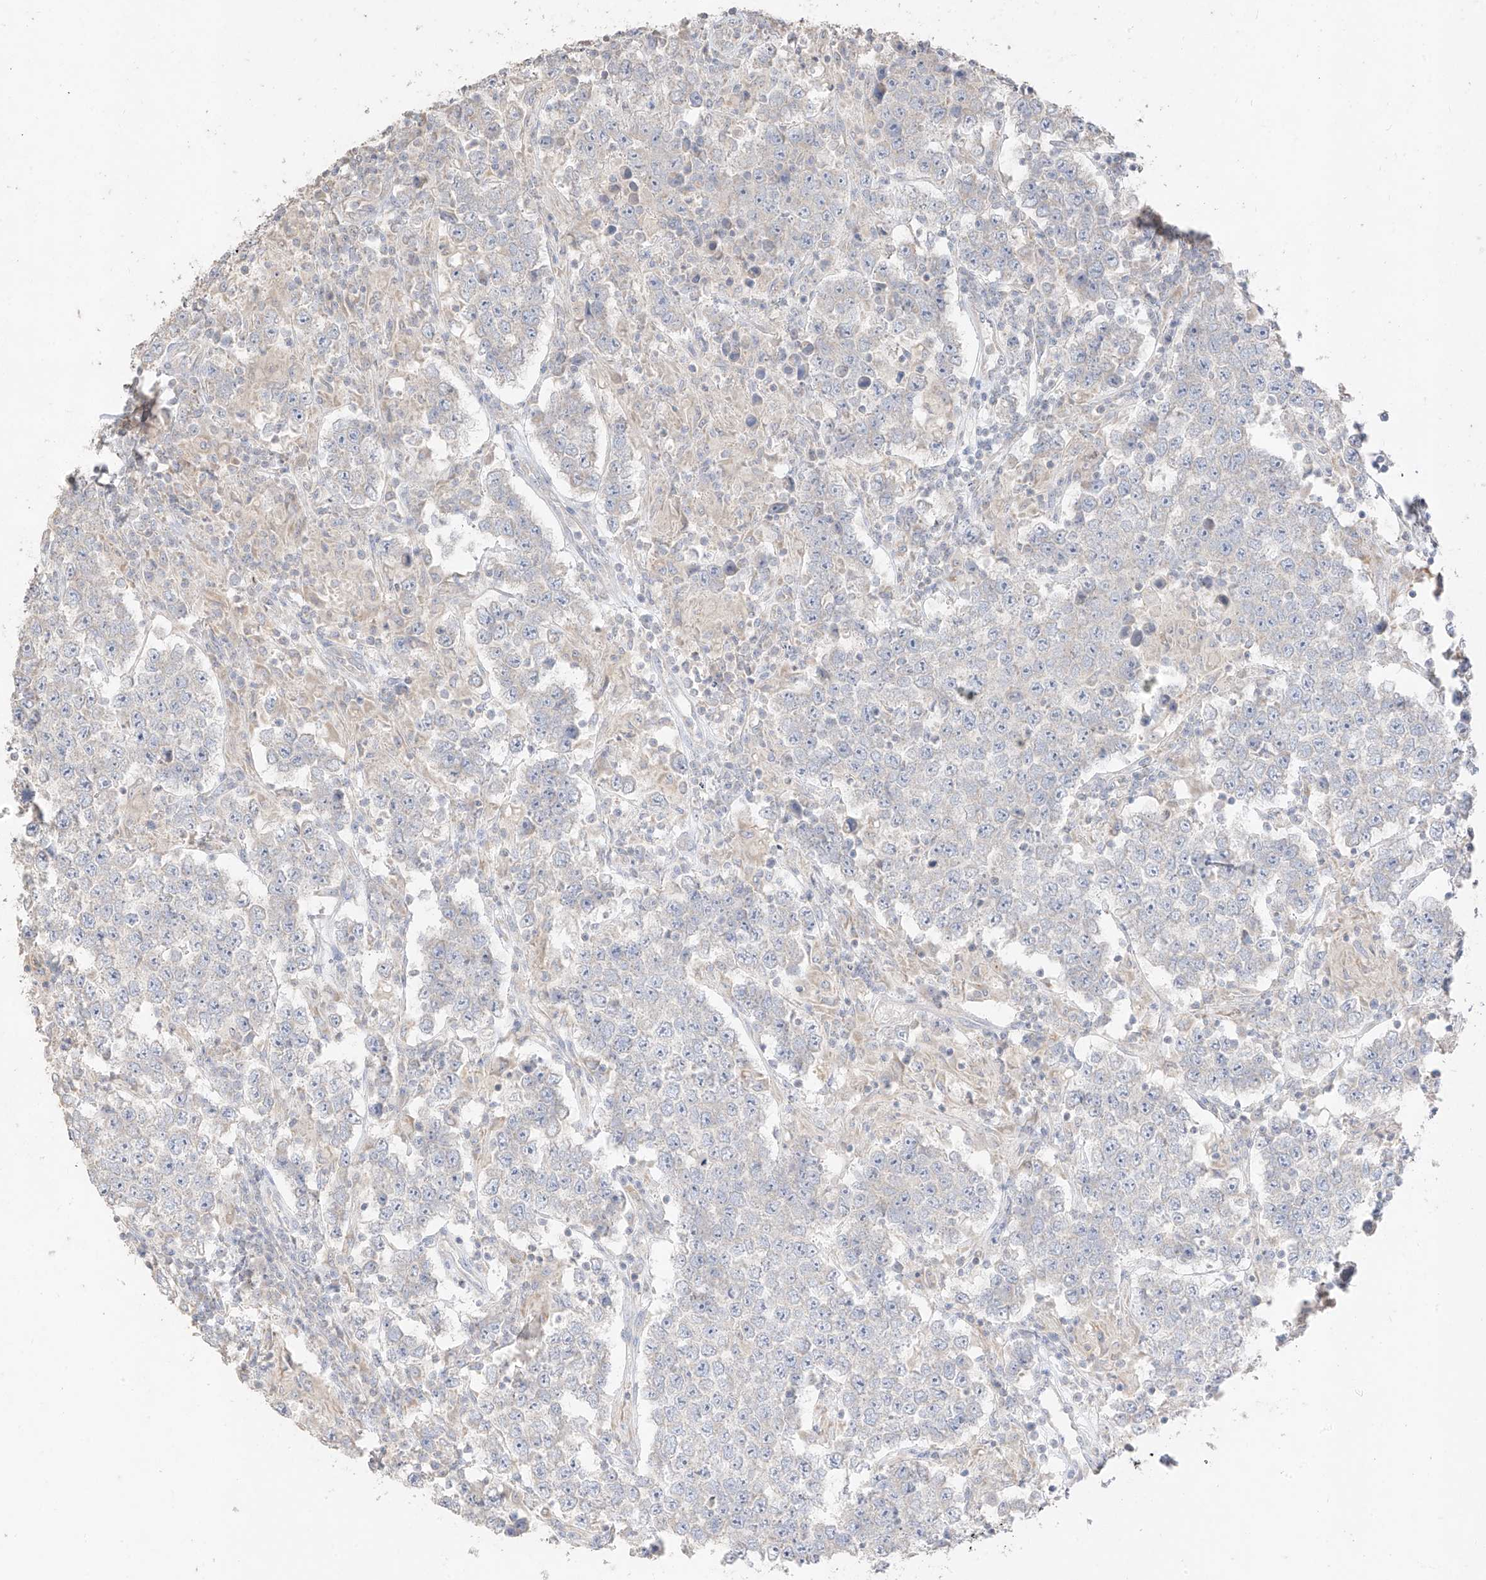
{"staining": {"intensity": "negative", "quantity": "none", "location": "none"}, "tissue": "testis cancer", "cell_type": "Tumor cells", "image_type": "cancer", "snomed": [{"axis": "morphology", "description": "Normal tissue, NOS"}, {"axis": "morphology", "description": "Urothelial carcinoma, High grade"}, {"axis": "morphology", "description": "Seminoma, NOS"}, {"axis": "morphology", "description": "Carcinoma, Embryonal, NOS"}, {"axis": "topography", "description": "Urinary bladder"}, {"axis": "topography", "description": "Testis"}], "caption": "Micrograph shows no significant protein positivity in tumor cells of testis cancer (embryonal carcinoma).", "gene": "ZZEF1", "patient": {"sex": "male", "age": 41}}